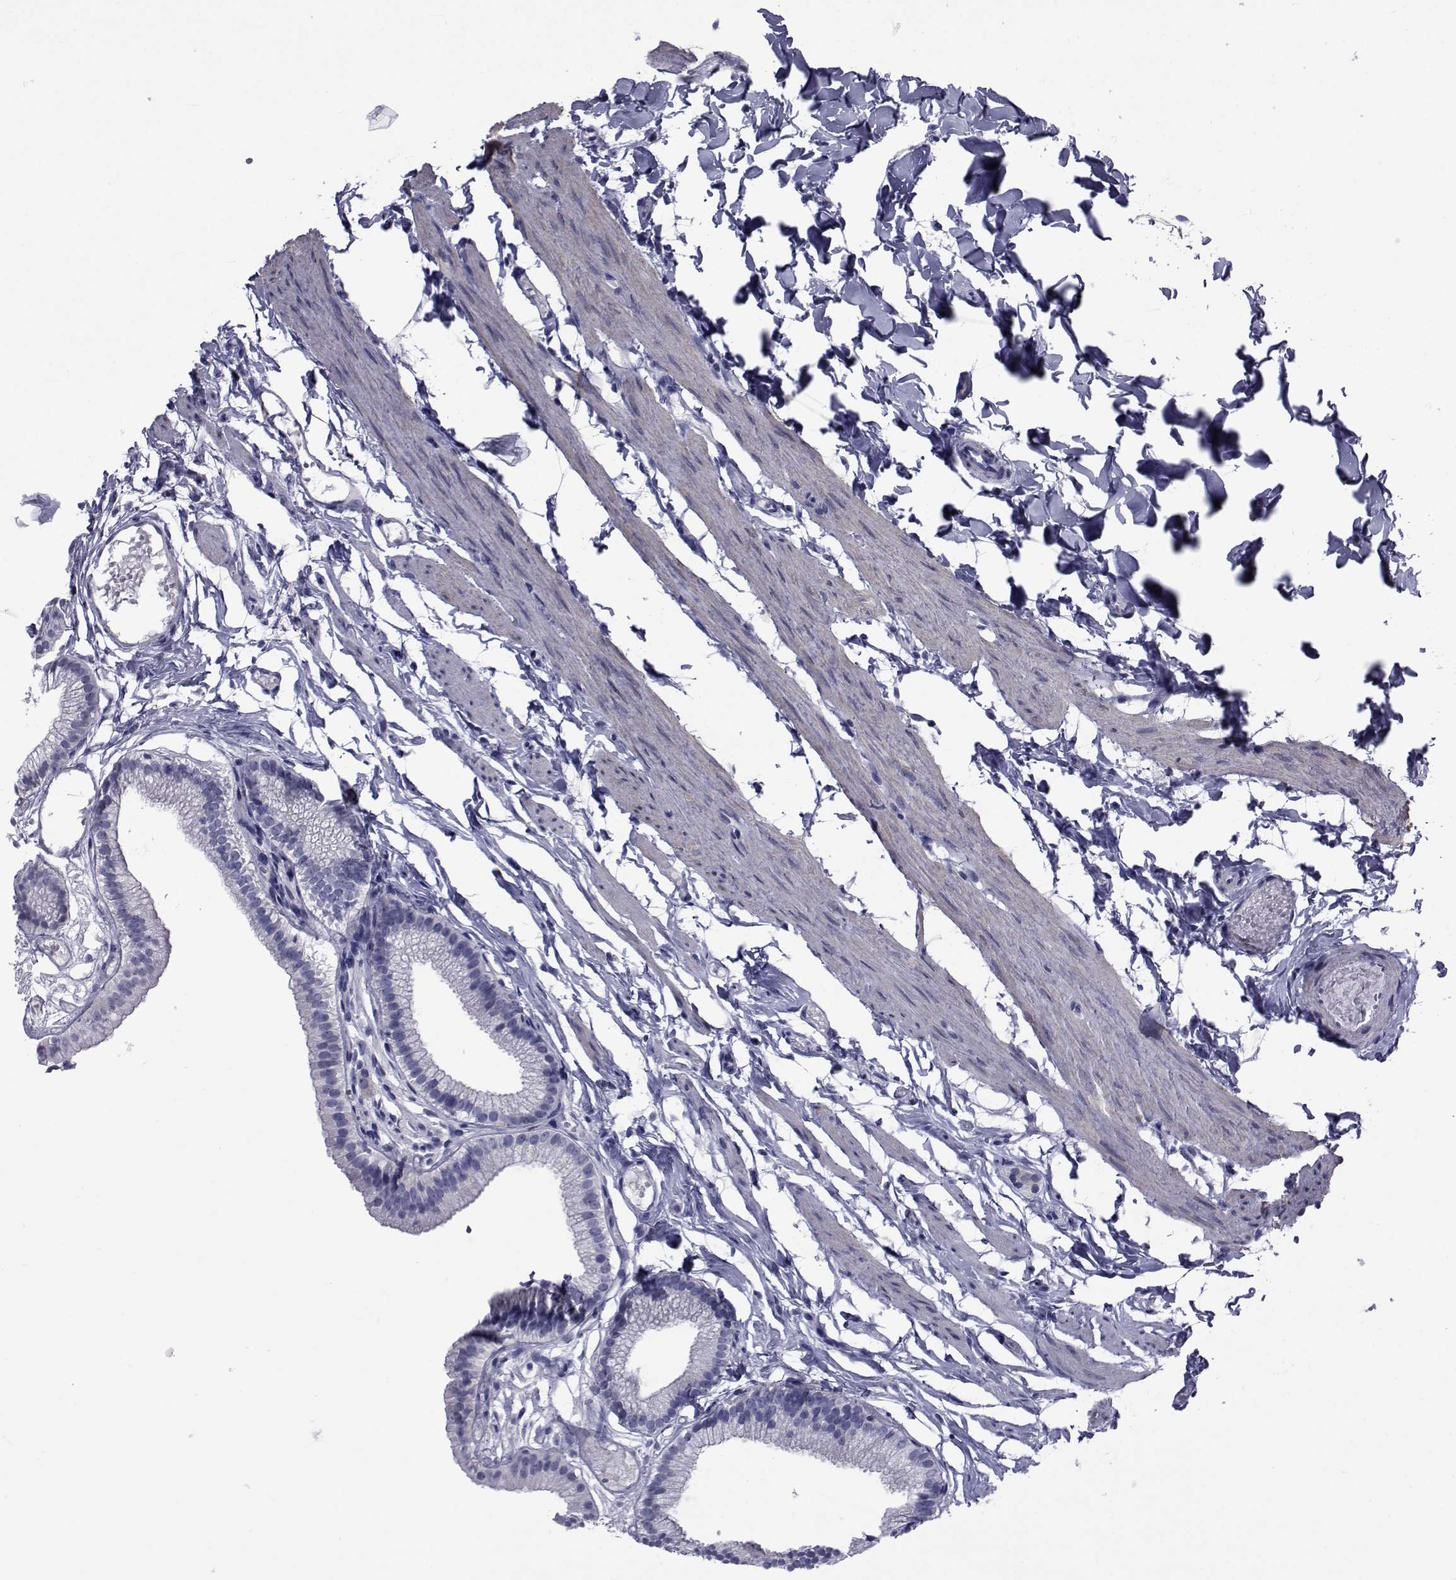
{"staining": {"intensity": "negative", "quantity": "none", "location": "none"}, "tissue": "gallbladder", "cell_type": "Glandular cells", "image_type": "normal", "snomed": [{"axis": "morphology", "description": "Normal tissue, NOS"}, {"axis": "topography", "description": "Gallbladder"}], "caption": "The IHC micrograph has no significant staining in glandular cells of gallbladder. (Stains: DAB immunohistochemistry (IHC) with hematoxylin counter stain, Microscopy: brightfield microscopy at high magnification).", "gene": "GKAP1", "patient": {"sex": "female", "age": 45}}